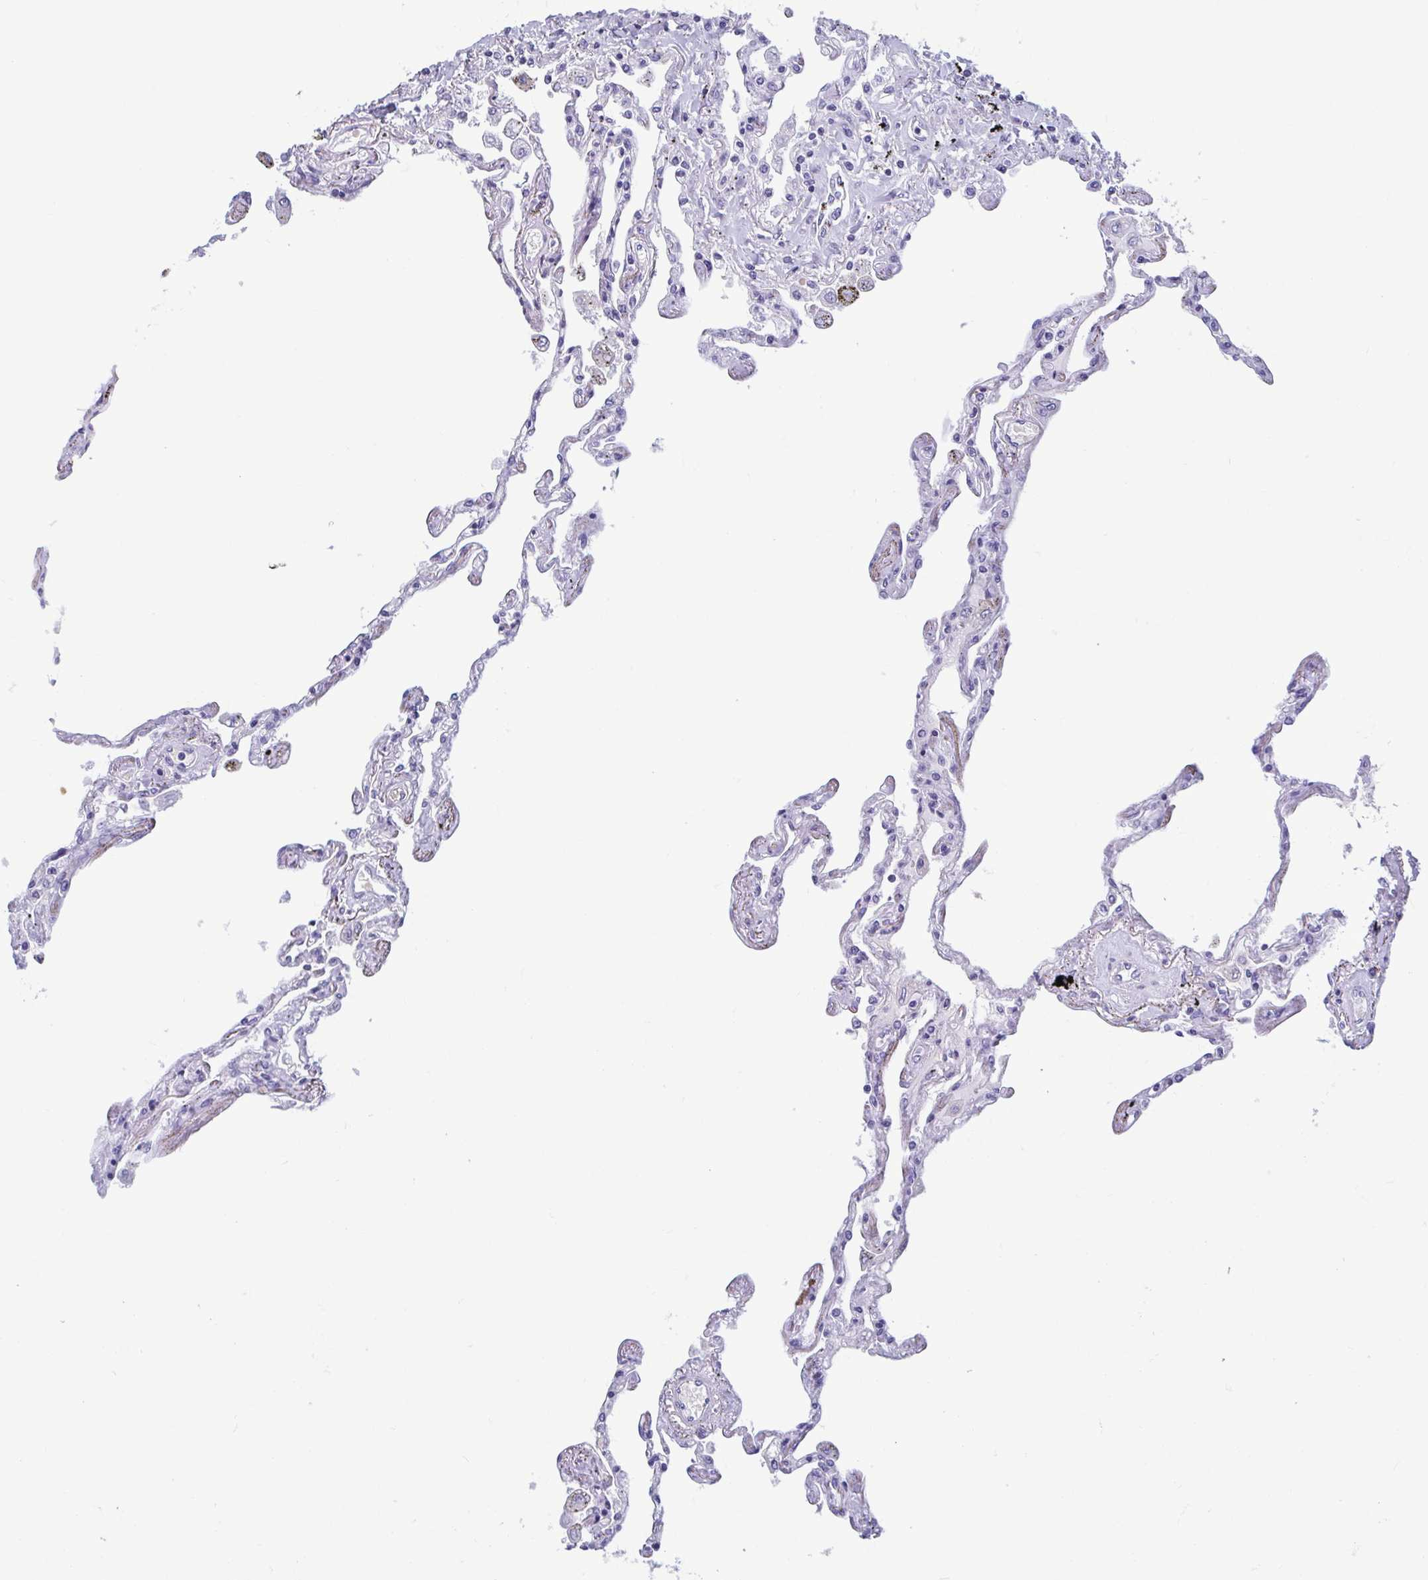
{"staining": {"intensity": "negative", "quantity": "none", "location": "none"}, "tissue": "lung", "cell_type": "Alveolar cells", "image_type": "normal", "snomed": [{"axis": "morphology", "description": "Normal tissue, NOS"}, {"axis": "morphology", "description": "Adenocarcinoma, NOS"}, {"axis": "topography", "description": "Cartilage tissue"}, {"axis": "topography", "description": "Lung"}], "caption": "Immunohistochemical staining of unremarkable lung reveals no significant staining in alveolar cells. (Brightfield microscopy of DAB immunohistochemistry at high magnification).", "gene": "MORC4", "patient": {"sex": "female", "age": 67}}